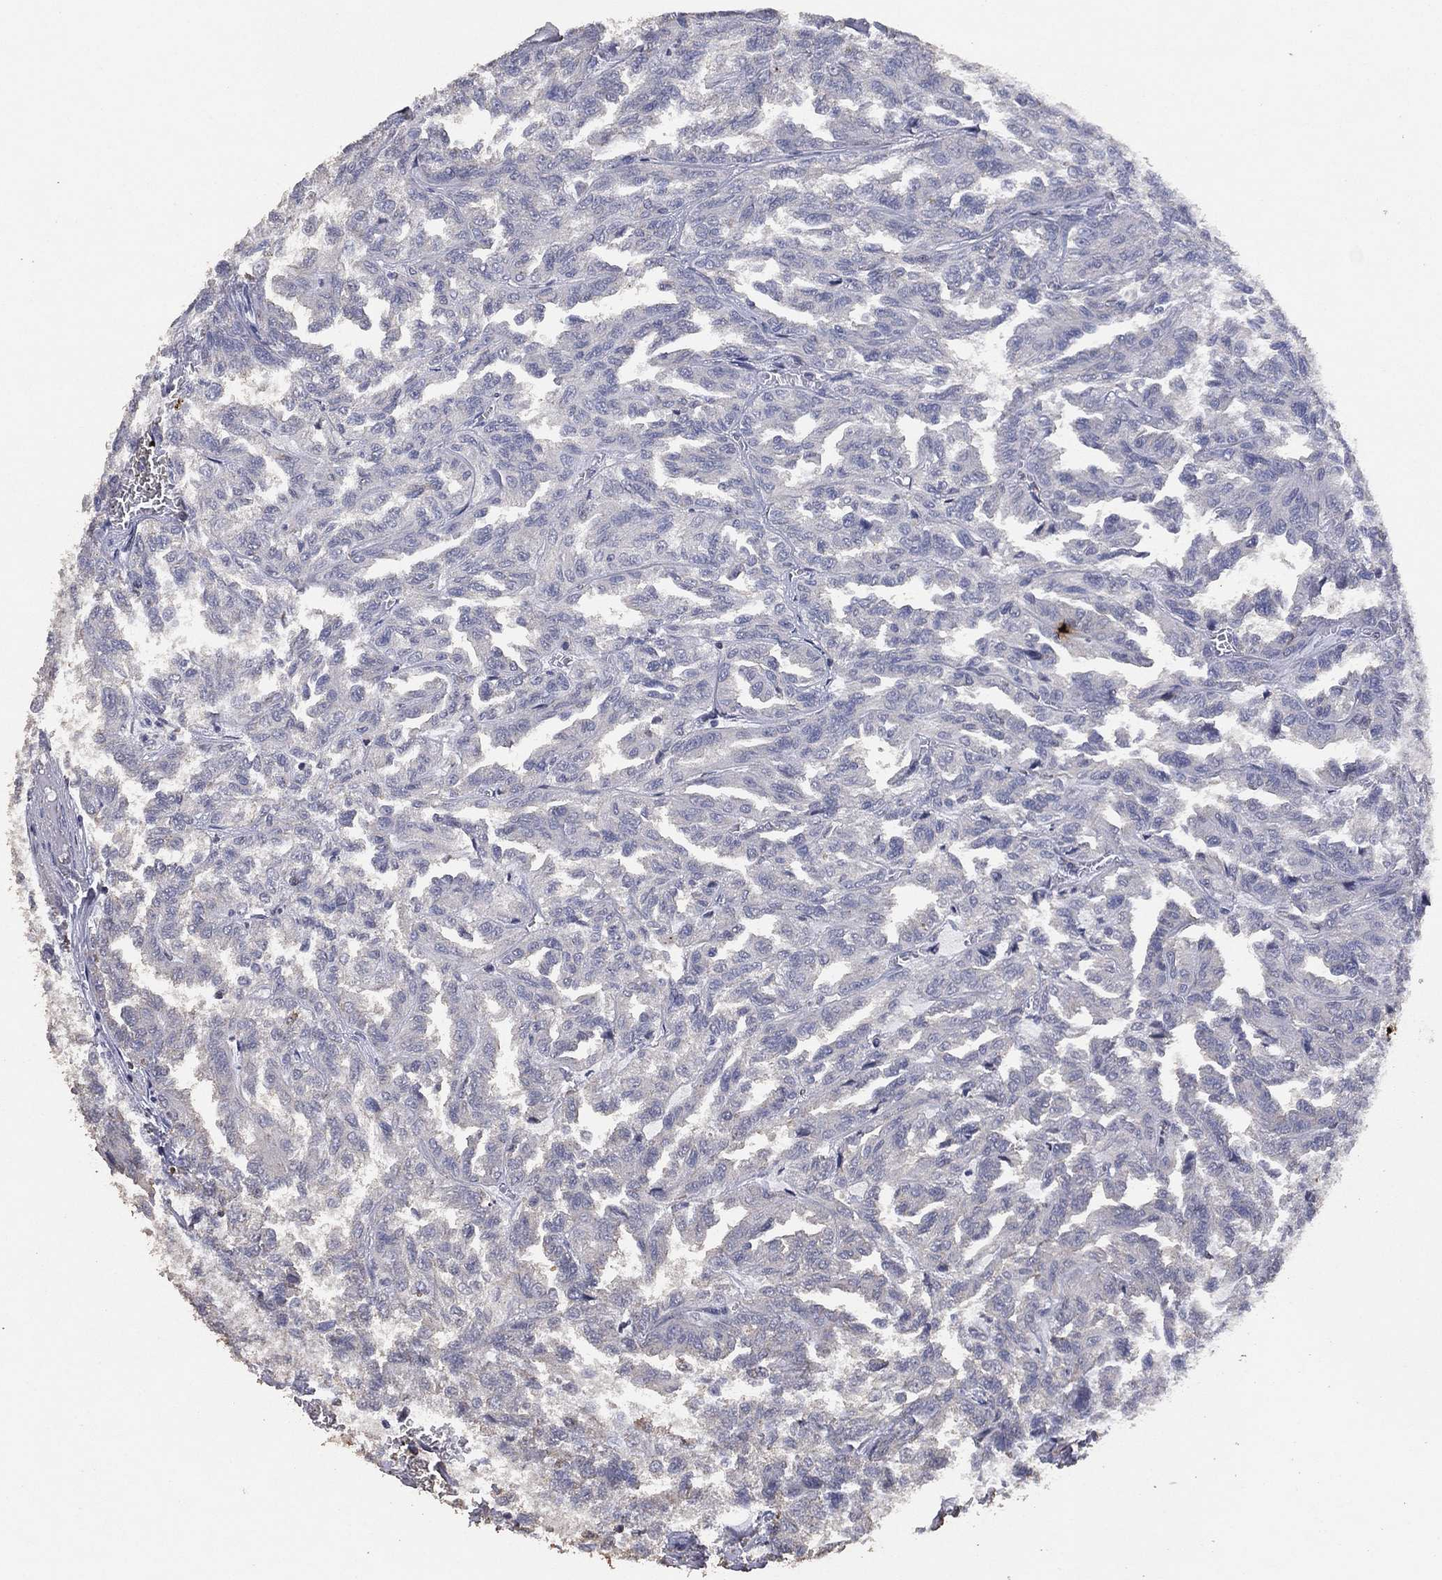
{"staining": {"intensity": "negative", "quantity": "none", "location": "none"}, "tissue": "renal cancer", "cell_type": "Tumor cells", "image_type": "cancer", "snomed": [{"axis": "morphology", "description": "Adenocarcinoma, NOS"}, {"axis": "topography", "description": "Kidney"}], "caption": "Tumor cells are negative for protein expression in human renal adenocarcinoma. (DAB IHC, high magnification).", "gene": "ADPRHL1", "patient": {"sex": "male", "age": 79}}